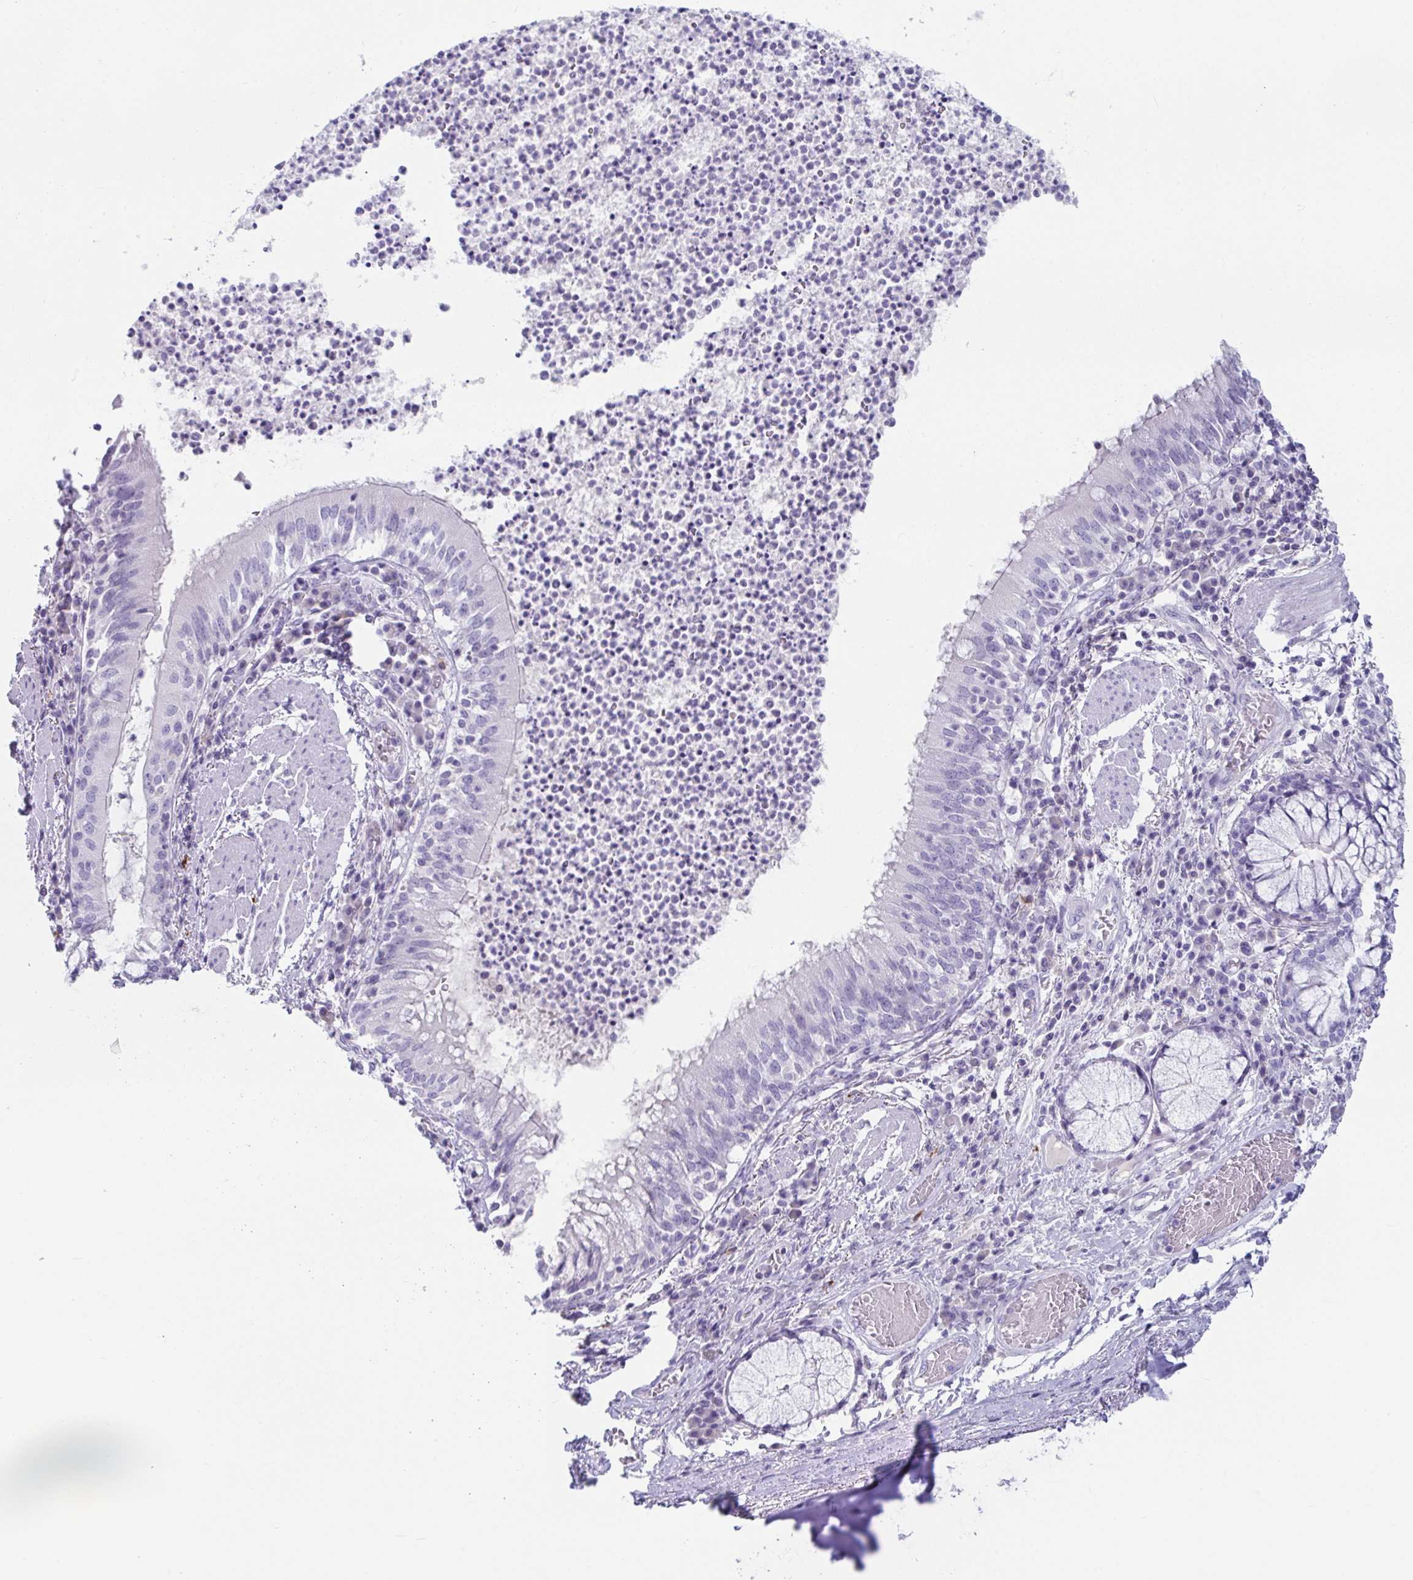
{"staining": {"intensity": "negative", "quantity": "none", "location": "none"}, "tissue": "bronchus", "cell_type": "Respiratory epithelial cells", "image_type": "normal", "snomed": [{"axis": "morphology", "description": "Normal tissue, NOS"}, {"axis": "topography", "description": "Lymph node"}, {"axis": "topography", "description": "Bronchus"}], "caption": "Immunohistochemical staining of unremarkable human bronchus reveals no significant positivity in respiratory epithelial cells. The staining is performed using DAB brown chromogen with nuclei counter-stained in using hematoxylin.", "gene": "PLA2G1B", "patient": {"sex": "male", "age": 56}}